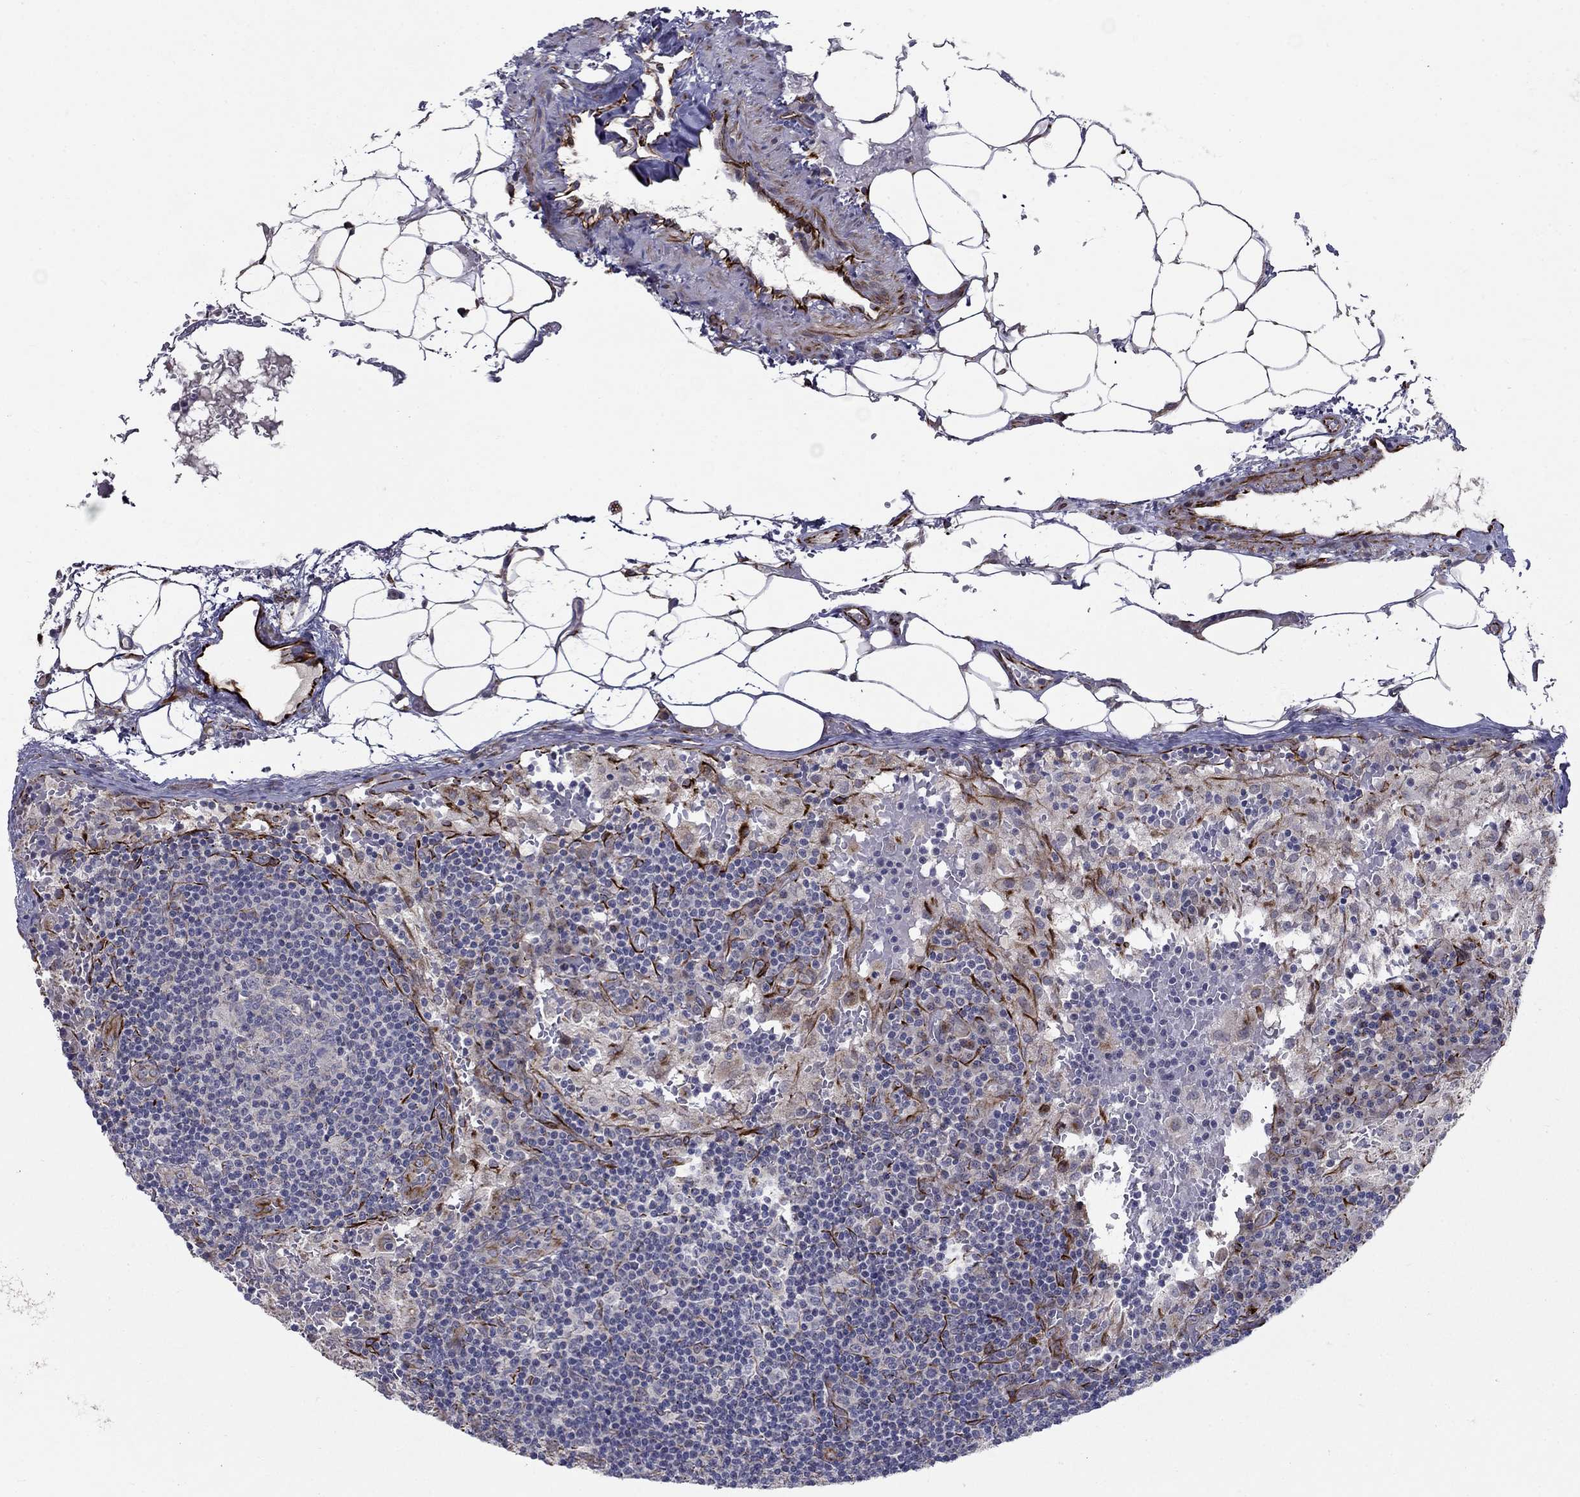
{"staining": {"intensity": "strong", "quantity": "<25%", "location": "cytoplasmic/membranous"}, "tissue": "lymph node", "cell_type": "Non-germinal center cells", "image_type": "normal", "snomed": [{"axis": "morphology", "description": "Normal tissue, NOS"}, {"axis": "topography", "description": "Lymph node"}], "caption": "A high-resolution image shows immunohistochemistry (IHC) staining of unremarkable lymph node, which shows strong cytoplasmic/membranous expression in about <25% of non-germinal center cells. (Brightfield microscopy of DAB IHC at high magnification).", "gene": "LACTB2", "patient": {"sex": "male", "age": 62}}